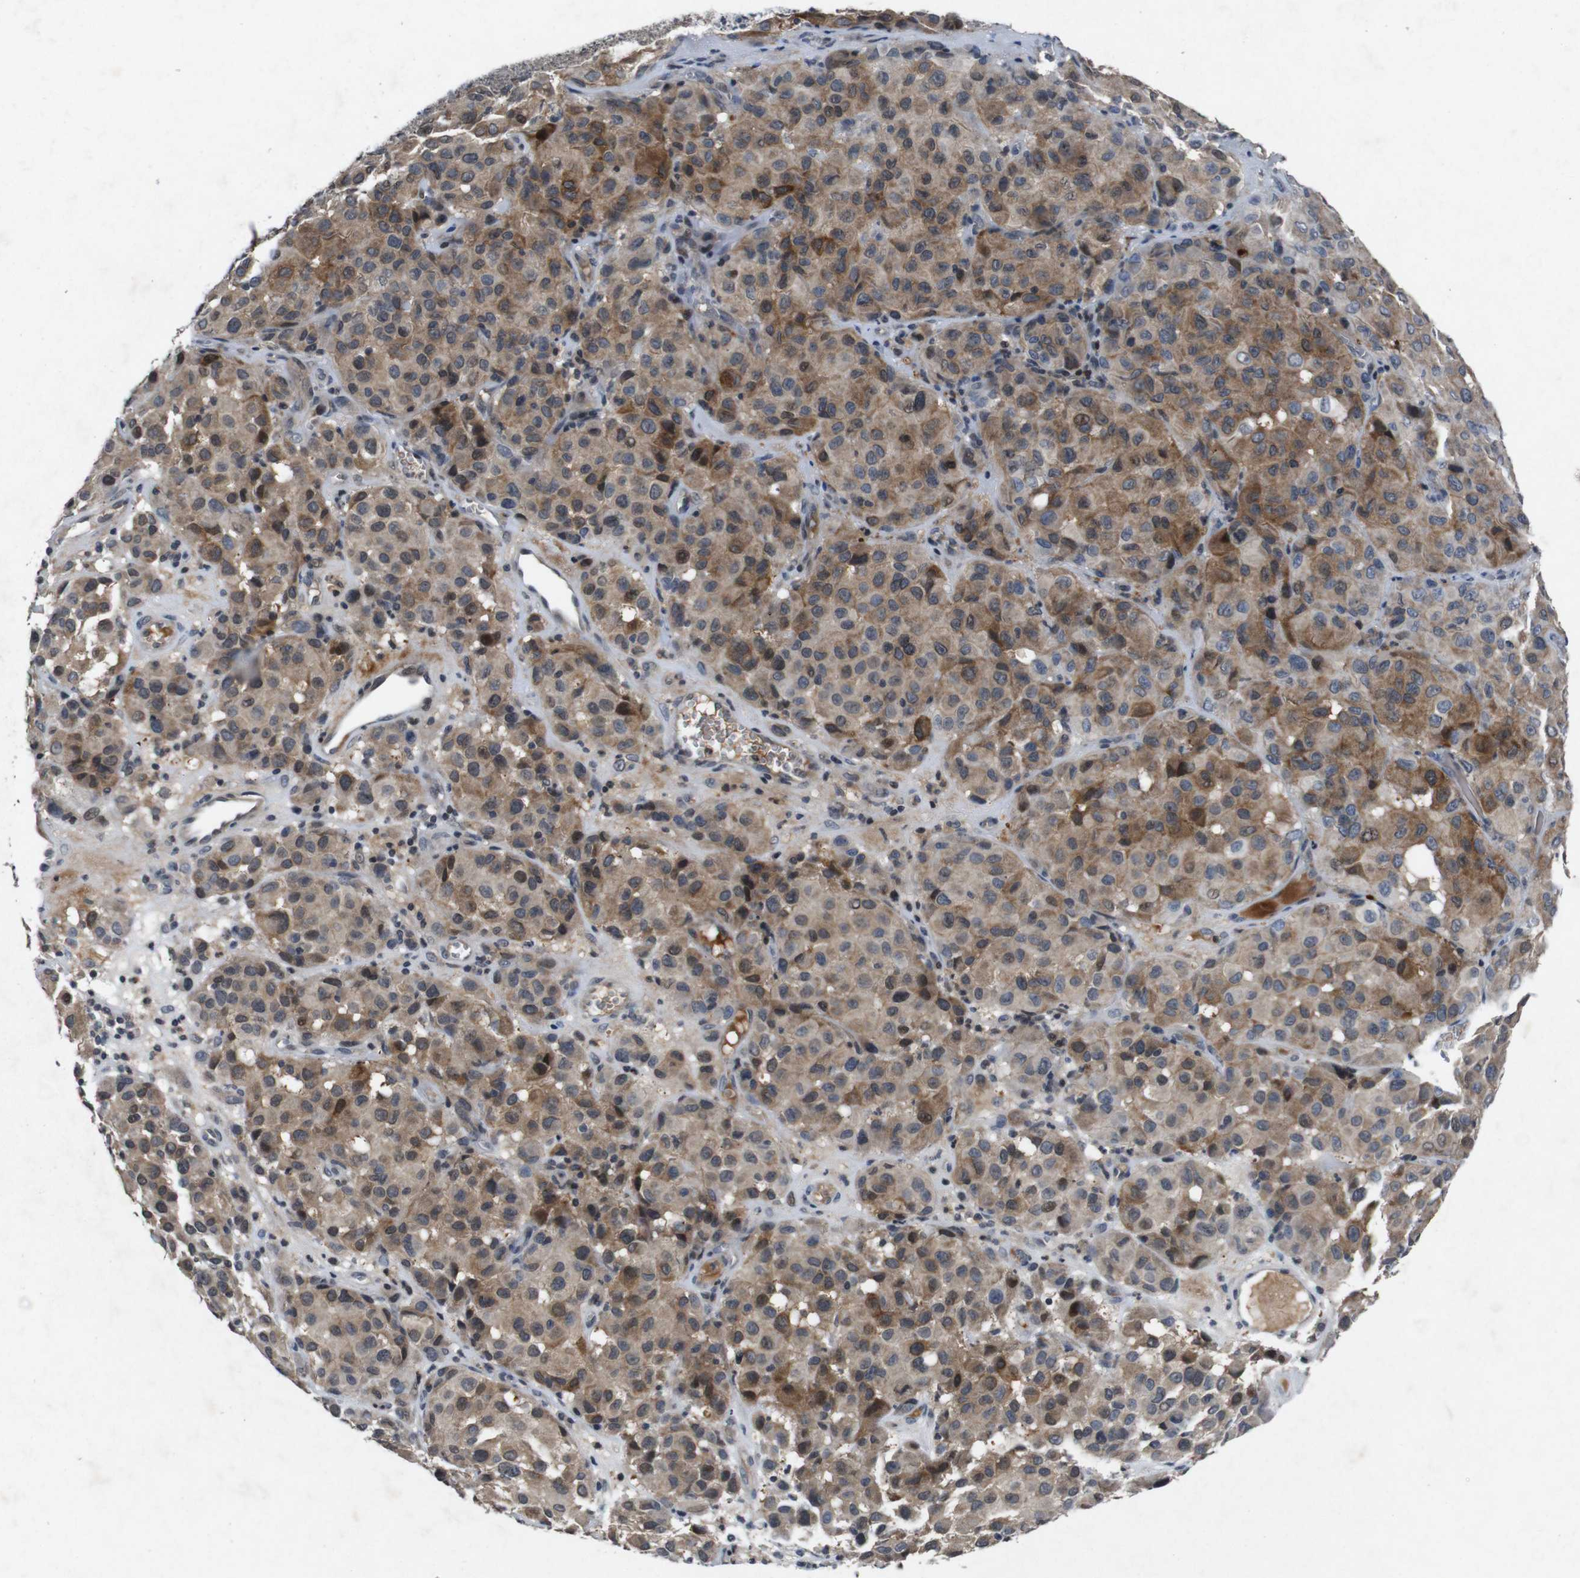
{"staining": {"intensity": "moderate", "quantity": ">75%", "location": "cytoplasmic/membranous"}, "tissue": "melanoma", "cell_type": "Tumor cells", "image_type": "cancer", "snomed": [{"axis": "morphology", "description": "Malignant melanoma, NOS"}, {"axis": "topography", "description": "Skin"}], "caption": "Protein expression analysis of malignant melanoma exhibits moderate cytoplasmic/membranous expression in approximately >75% of tumor cells.", "gene": "AKT3", "patient": {"sex": "female", "age": 21}}